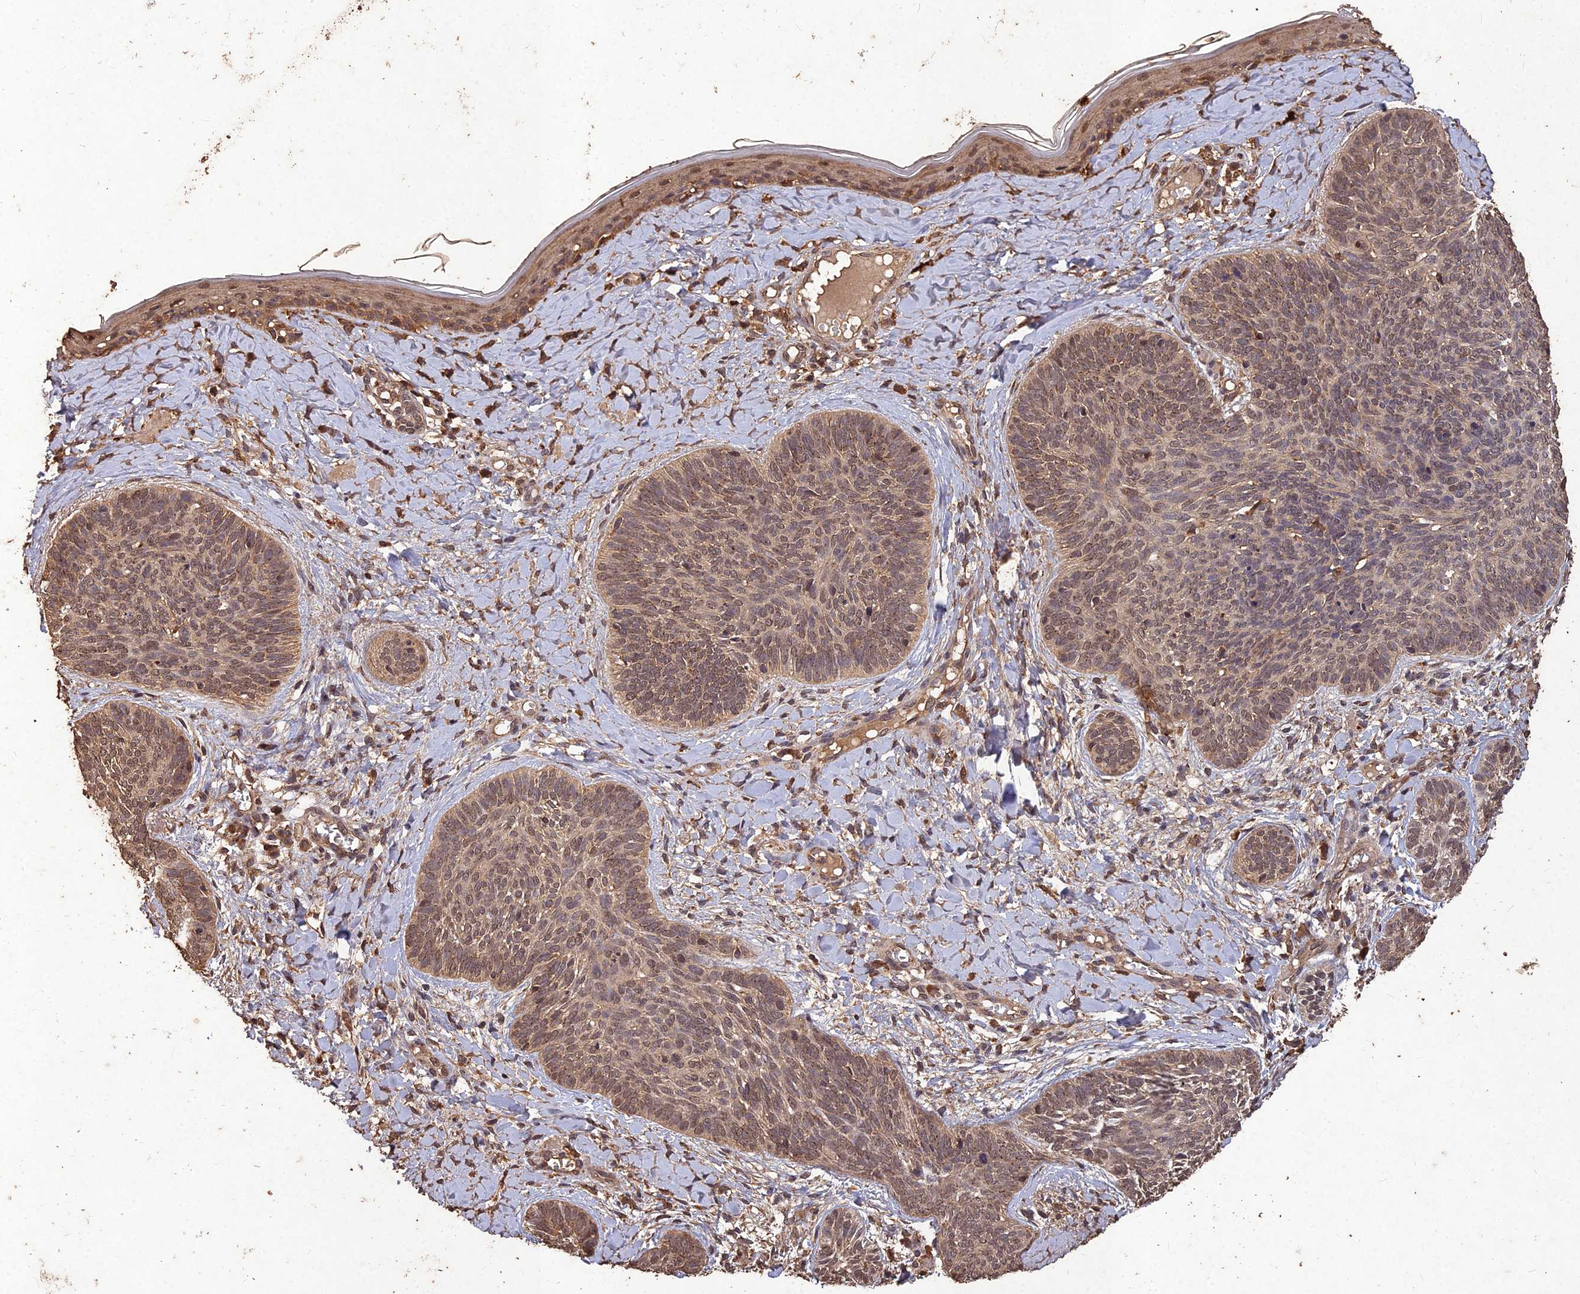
{"staining": {"intensity": "weak", "quantity": ">75%", "location": "cytoplasmic/membranous,nuclear"}, "tissue": "skin cancer", "cell_type": "Tumor cells", "image_type": "cancer", "snomed": [{"axis": "morphology", "description": "Basal cell carcinoma"}, {"axis": "topography", "description": "Skin"}], "caption": "Human skin basal cell carcinoma stained with a protein marker exhibits weak staining in tumor cells.", "gene": "SYMPK", "patient": {"sex": "female", "age": 81}}